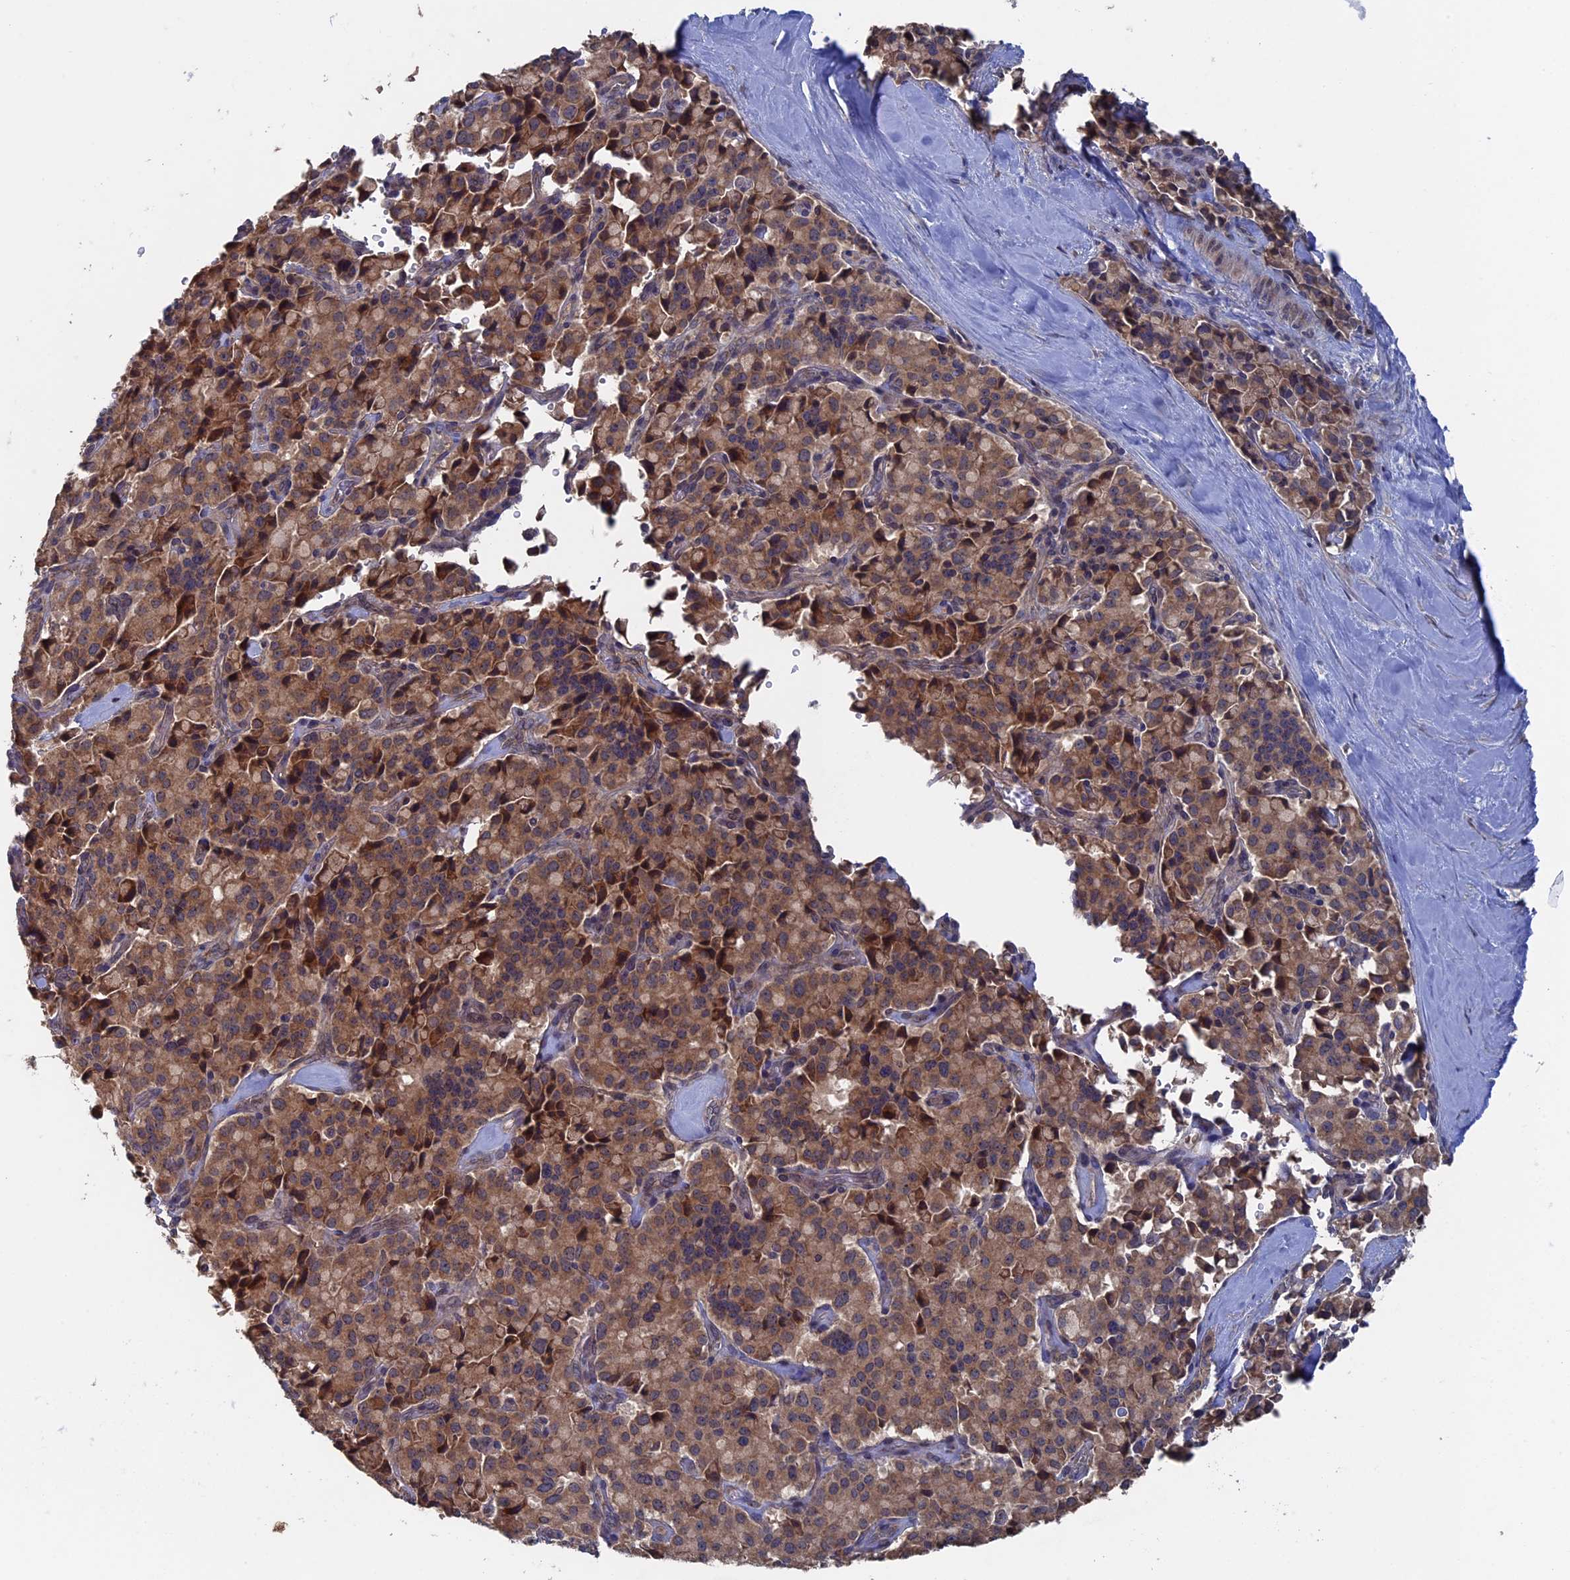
{"staining": {"intensity": "moderate", "quantity": ">75%", "location": "cytoplasmic/membranous"}, "tissue": "pancreatic cancer", "cell_type": "Tumor cells", "image_type": "cancer", "snomed": [{"axis": "morphology", "description": "Adenocarcinoma, NOS"}, {"axis": "topography", "description": "Pancreas"}], "caption": "This micrograph shows immunohistochemistry (IHC) staining of human pancreatic cancer (adenocarcinoma), with medium moderate cytoplasmic/membranous expression in about >75% of tumor cells.", "gene": "RAB15", "patient": {"sex": "male", "age": 65}}